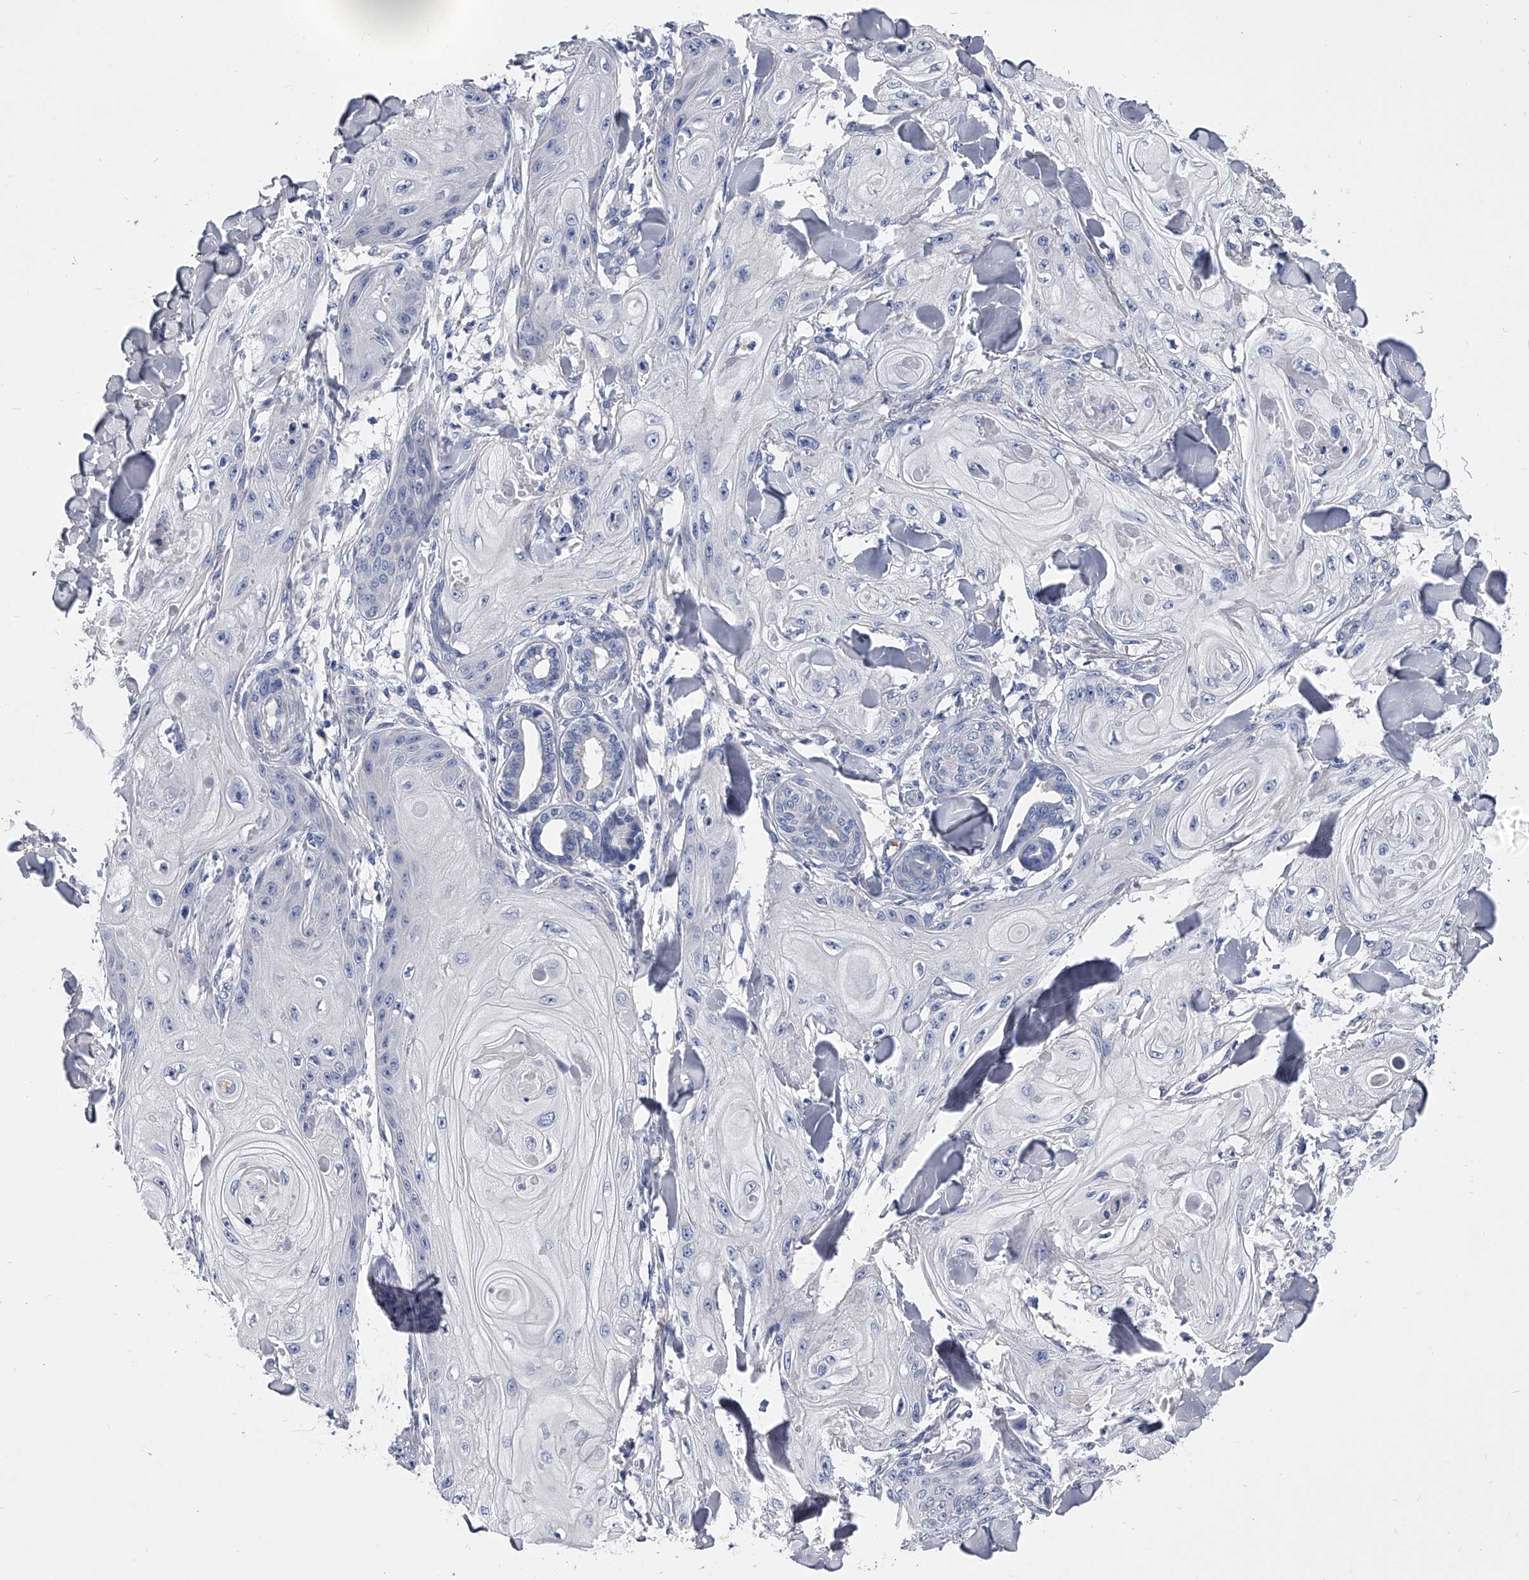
{"staining": {"intensity": "negative", "quantity": "none", "location": "none"}, "tissue": "skin cancer", "cell_type": "Tumor cells", "image_type": "cancer", "snomed": [{"axis": "morphology", "description": "Squamous cell carcinoma, NOS"}, {"axis": "topography", "description": "Skin"}], "caption": "This is an immunohistochemistry (IHC) image of human skin cancer (squamous cell carcinoma). There is no positivity in tumor cells.", "gene": "EFCAB7", "patient": {"sex": "male", "age": 74}}